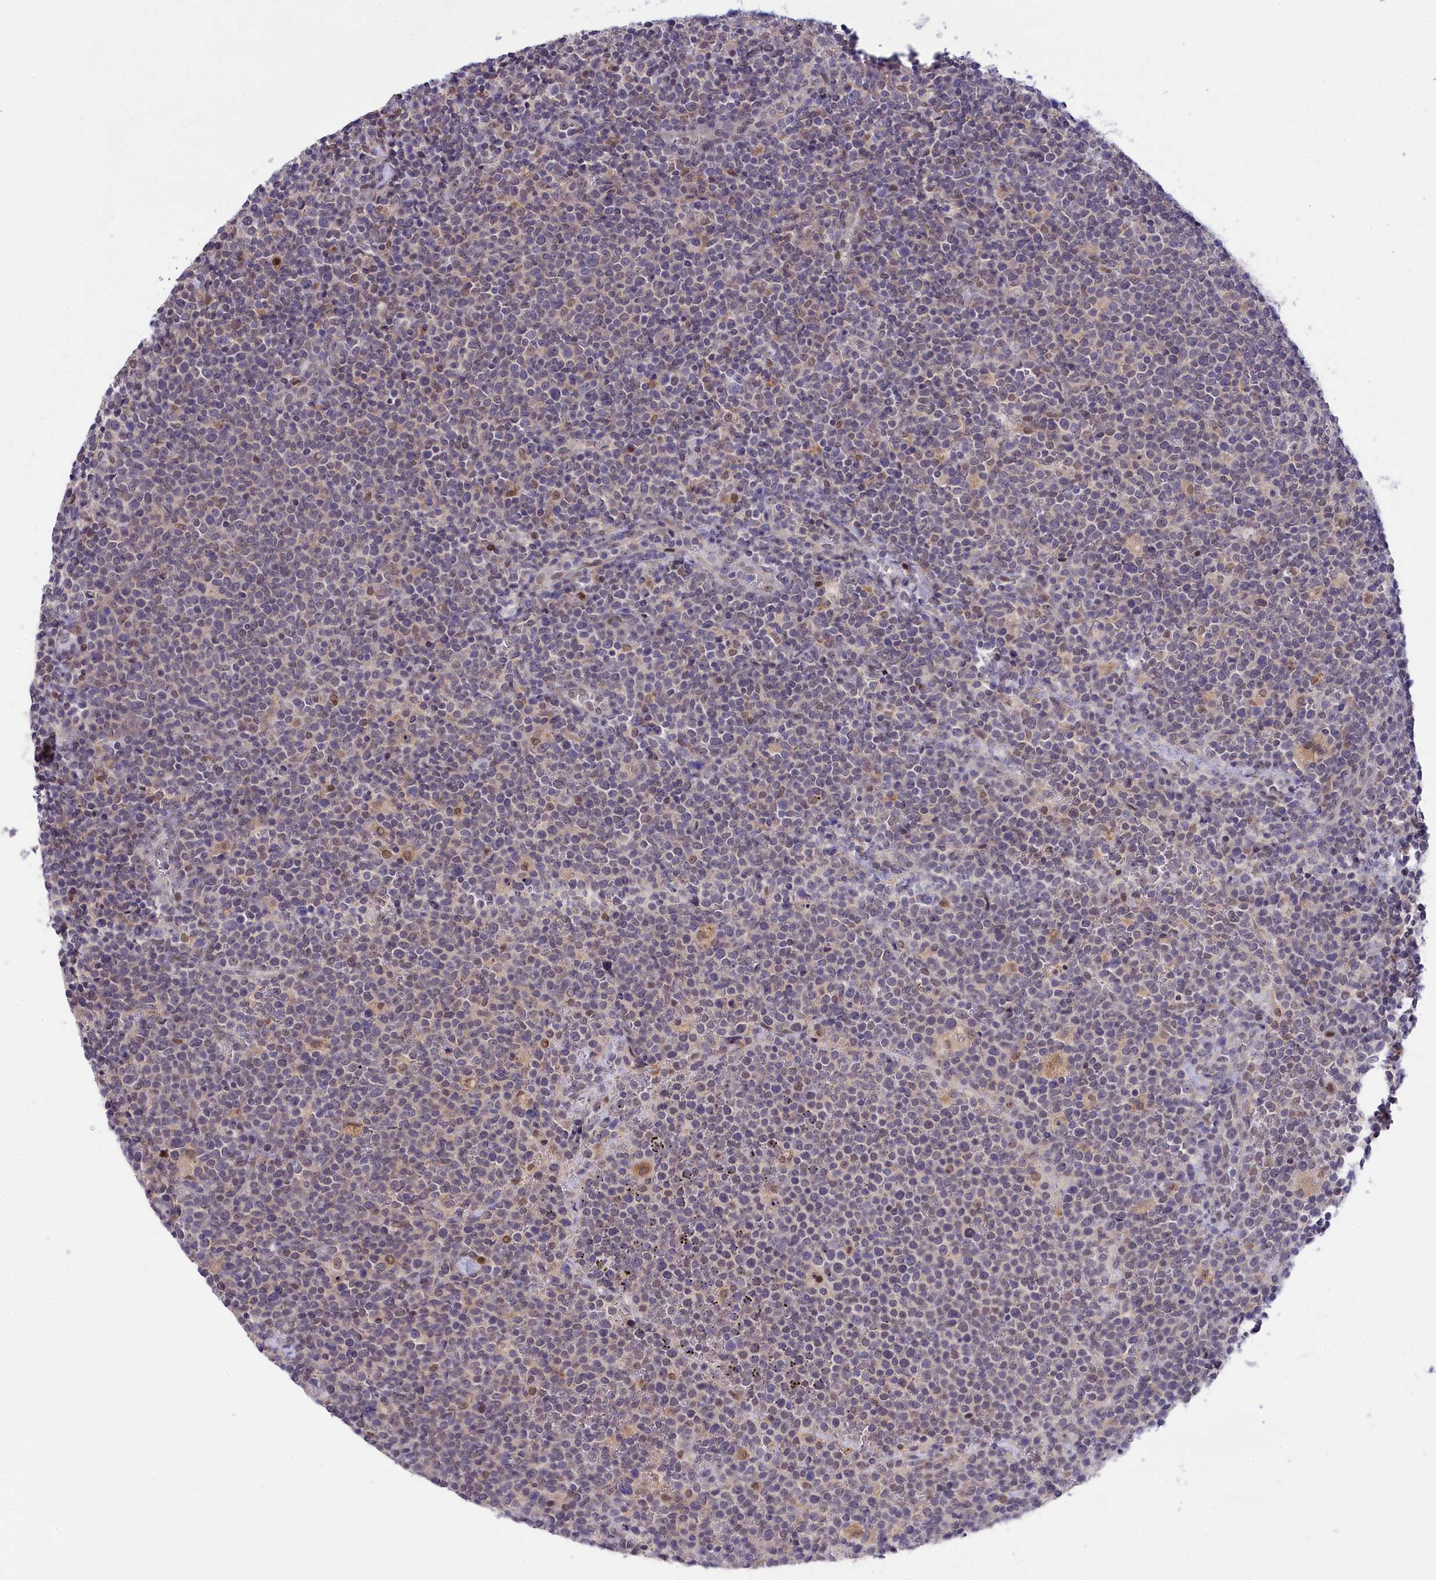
{"staining": {"intensity": "negative", "quantity": "none", "location": "none"}, "tissue": "lymphoma", "cell_type": "Tumor cells", "image_type": "cancer", "snomed": [{"axis": "morphology", "description": "Malignant lymphoma, non-Hodgkin's type, High grade"}, {"axis": "topography", "description": "Lymph node"}], "caption": "High magnification brightfield microscopy of malignant lymphoma, non-Hodgkin's type (high-grade) stained with DAB (3,3'-diaminobenzidine) (brown) and counterstained with hematoxylin (blue): tumor cells show no significant expression.", "gene": "KCTD14", "patient": {"sex": "male", "age": 61}}